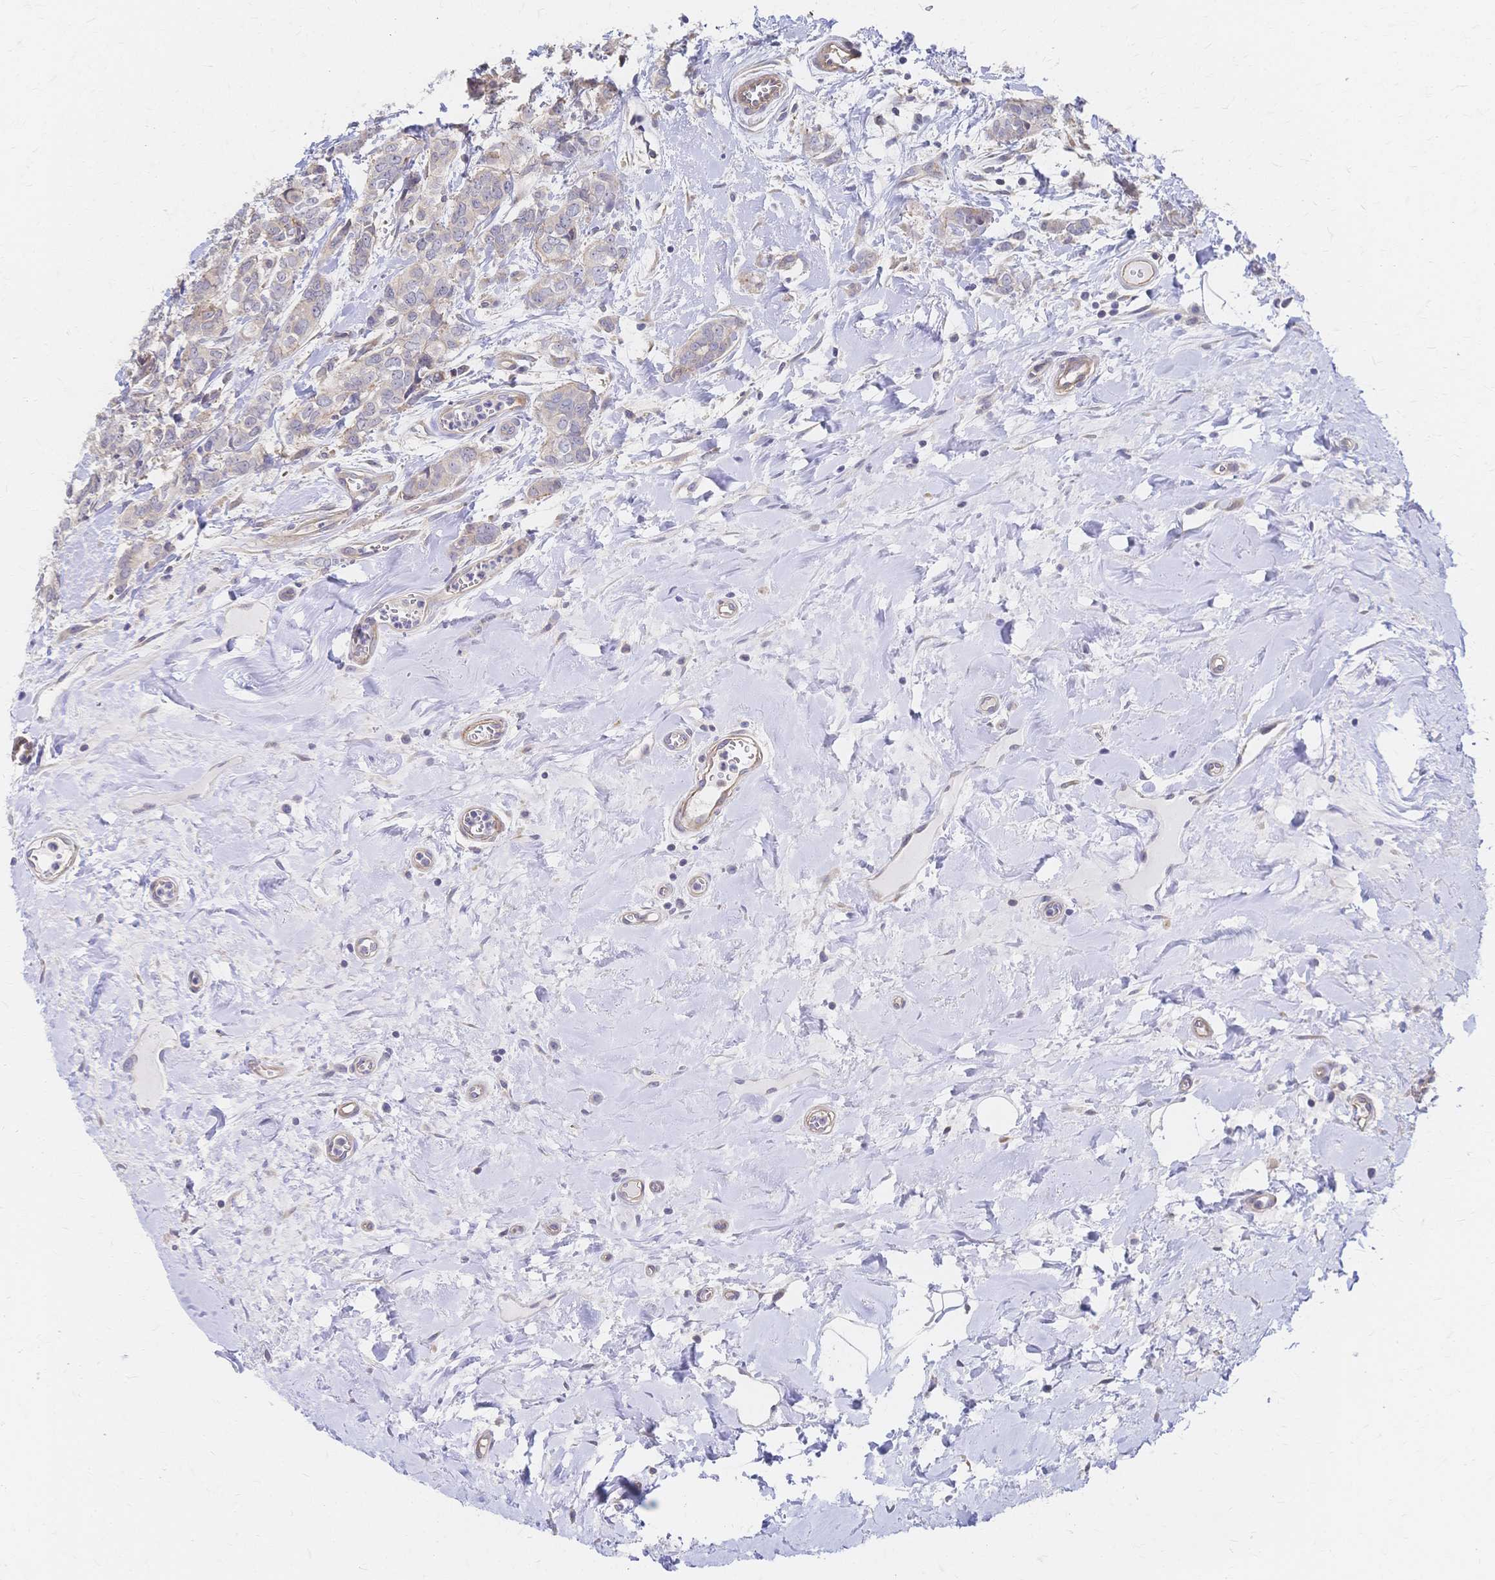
{"staining": {"intensity": "negative", "quantity": "none", "location": "none"}, "tissue": "breast cancer", "cell_type": "Tumor cells", "image_type": "cancer", "snomed": [{"axis": "morphology", "description": "Duct carcinoma"}, {"axis": "topography", "description": "Breast"}], "caption": "An image of breast infiltrating ductal carcinoma stained for a protein shows no brown staining in tumor cells.", "gene": "SLC5A1", "patient": {"sex": "female", "age": 61}}